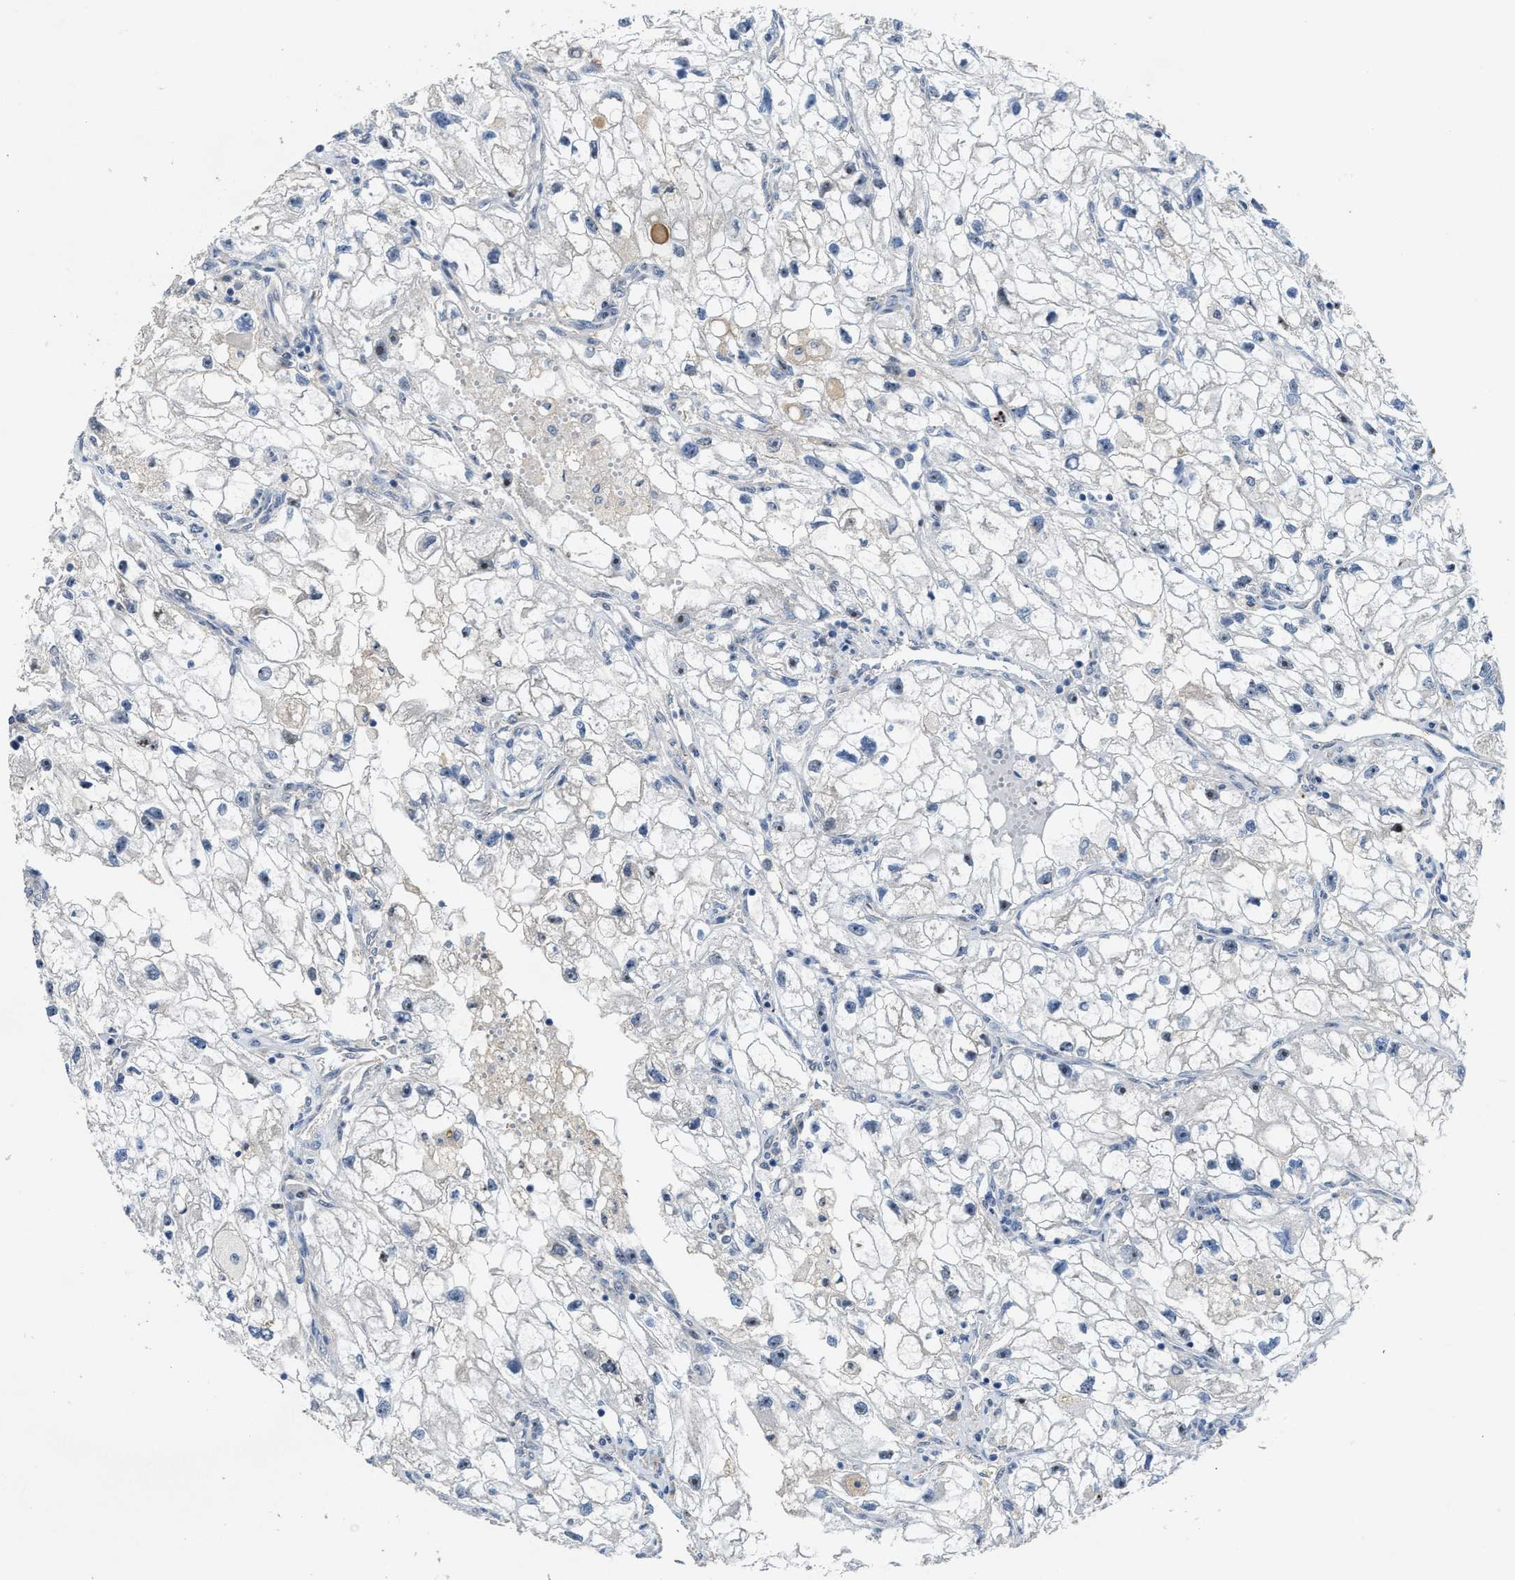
{"staining": {"intensity": "weak", "quantity": "<25%", "location": "nuclear"}, "tissue": "renal cancer", "cell_type": "Tumor cells", "image_type": "cancer", "snomed": [{"axis": "morphology", "description": "Adenocarcinoma, NOS"}, {"axis": "topography", "description": "Kidney"}], "caption": "Immunohistochemistry of human renal adenocarcinoma reveals no positivity in tumor cells.", "gene": "ZNF783", "patient": {"sex": "female", "age": 70}}